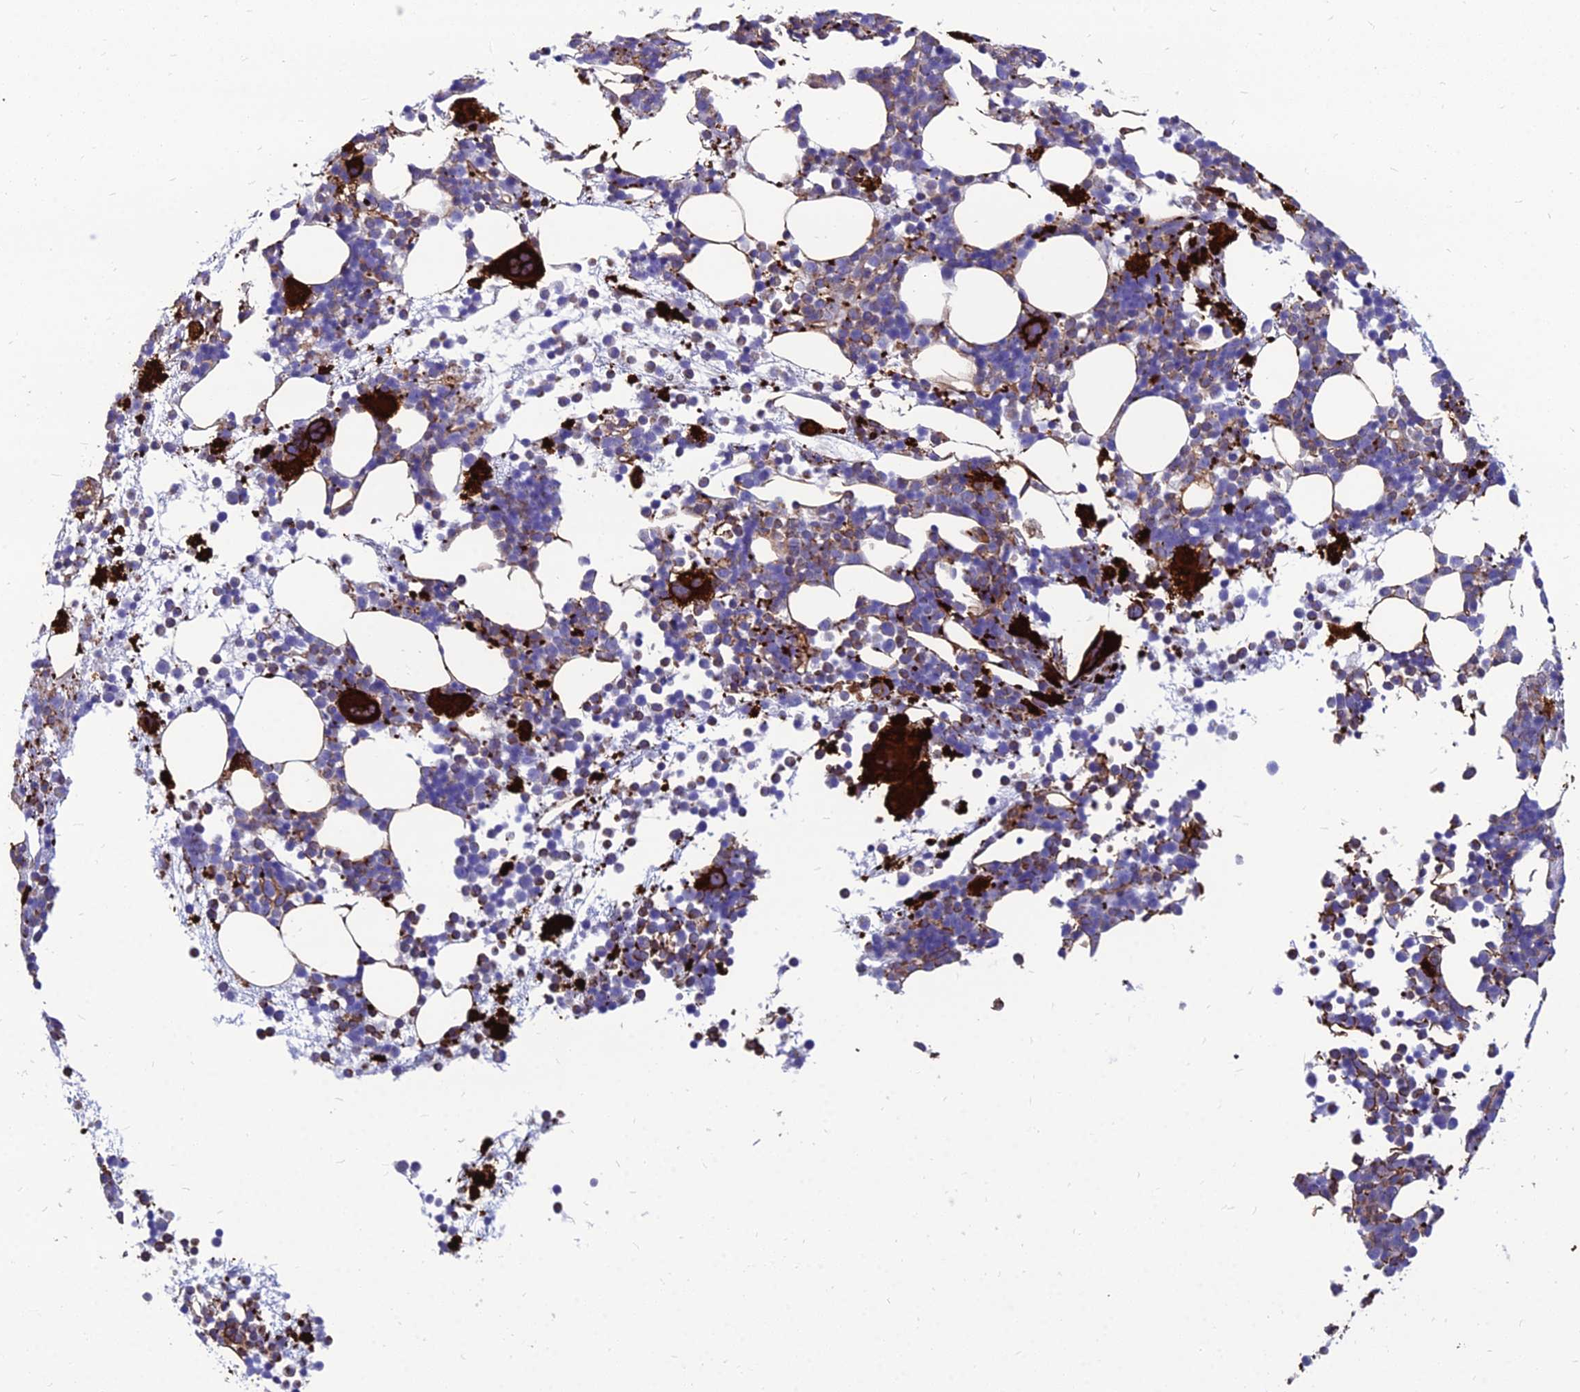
{"staining": {"intensity": "strong", "quantity": "<25%", "location": "cytoplasmic/membranous"}, "tissue": "bone marrow", "cell_type": "Hematopoietic cells", "image_type": "normal", "snomed": [{"axis": "morphology", "description": "Normal tissue, NOS"}, {"axis": "topography", "description": "Bone marrow"}], "caption": "Approximately <25% of hematopoietic cells in normal bone marrow exhibit strong cytoplasmic/membranous protein expression as visualized by brown immunohistochemical staining.", "gene": "PSMD11", "patient": {"sex": "female", "age": 57}}